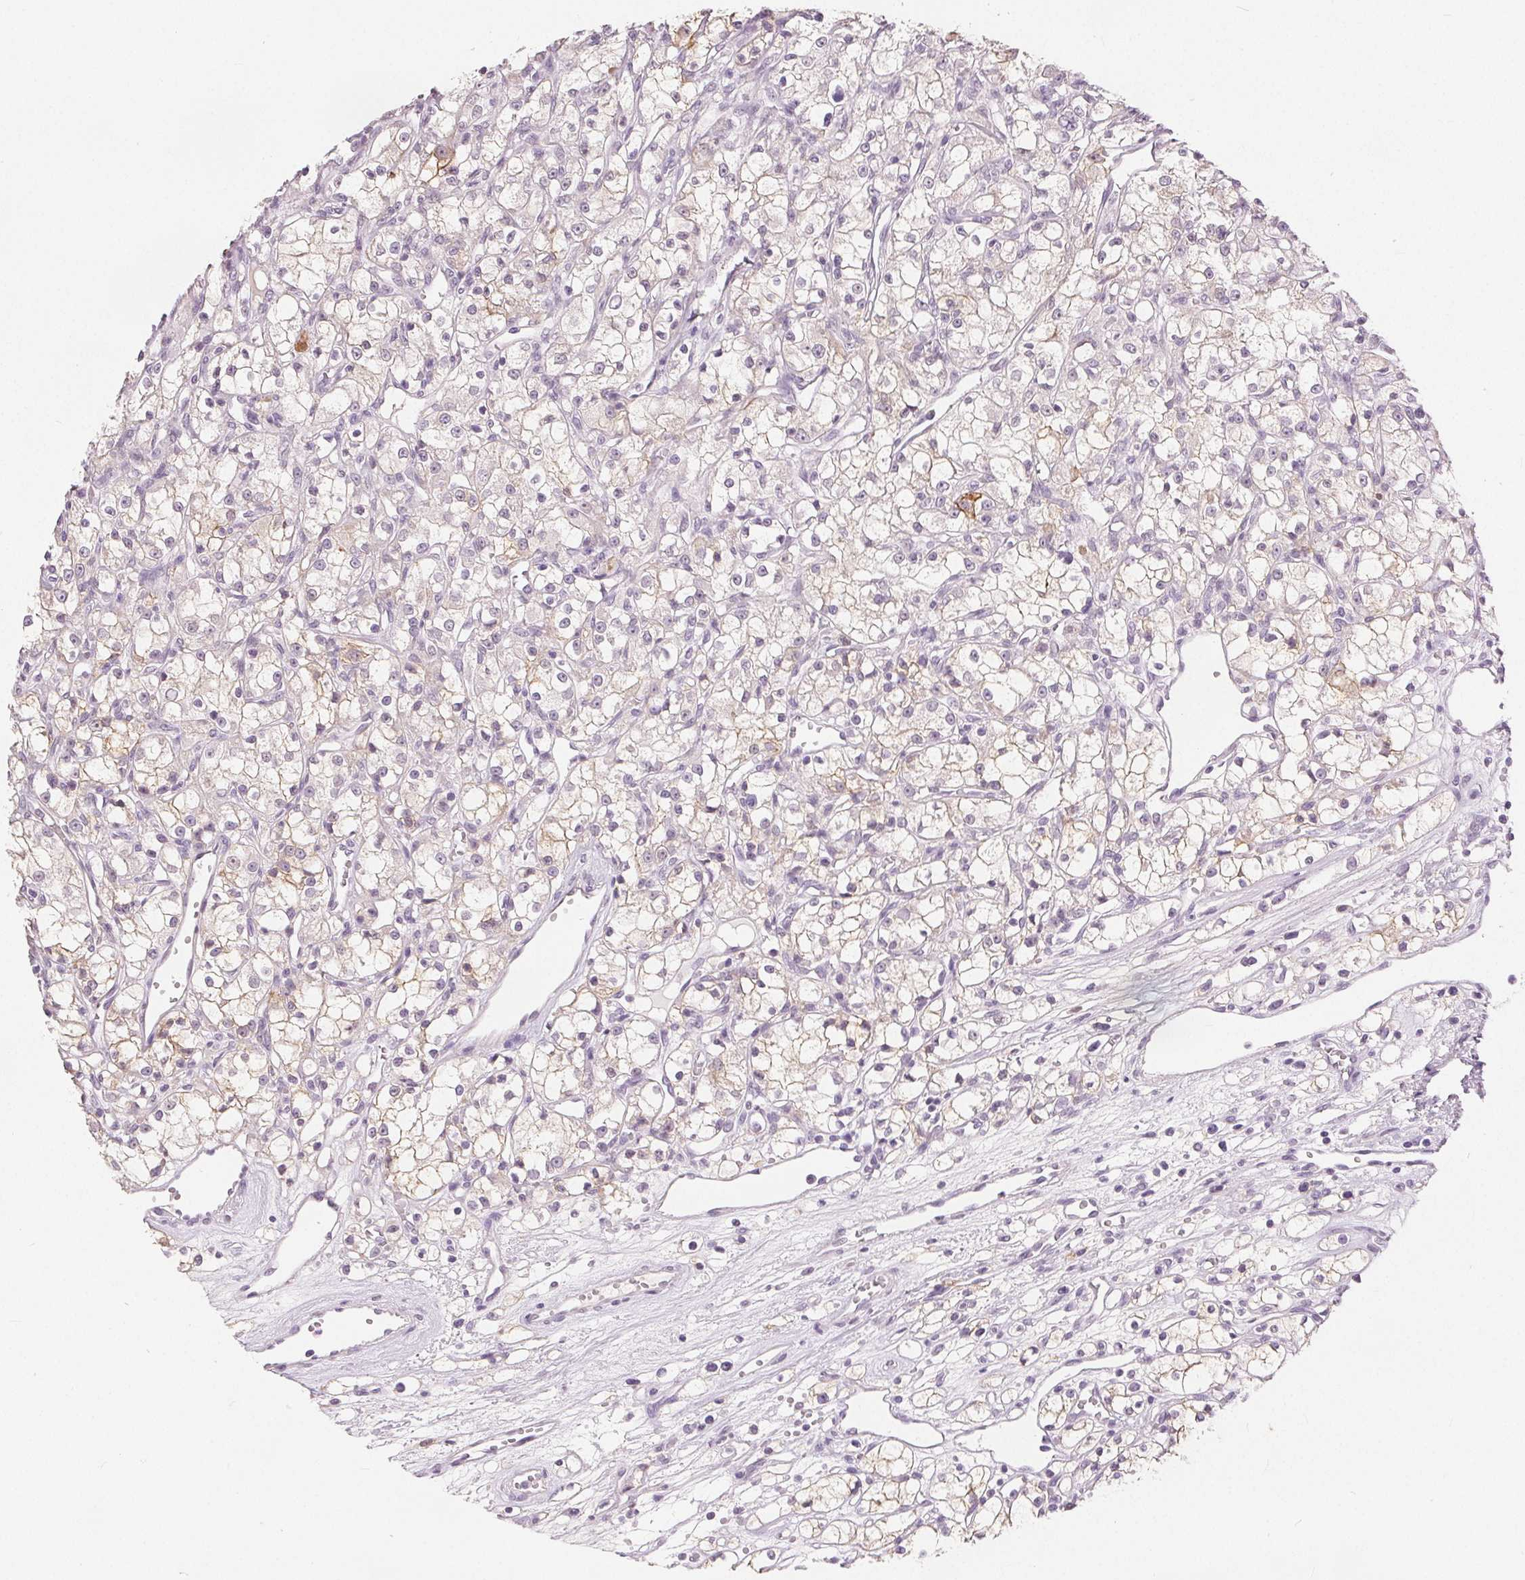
{"staining": {"intensity": "negative", "quantity": "none", "location": "none"}, "tissue": "renal cancer", "cell_type": "Tumor cells", "image_type": "cancer", "snomed": [{"axis": "morphology", "description": "Adenocarcinoma, NOS"}, {"axis": "topography", "description": "Kidney"}], "caption": "IHC of renal cancer exhibits no staining in tumor cells.", "gene": "CA12", "patient": {"sex": "female", "age": 59}}